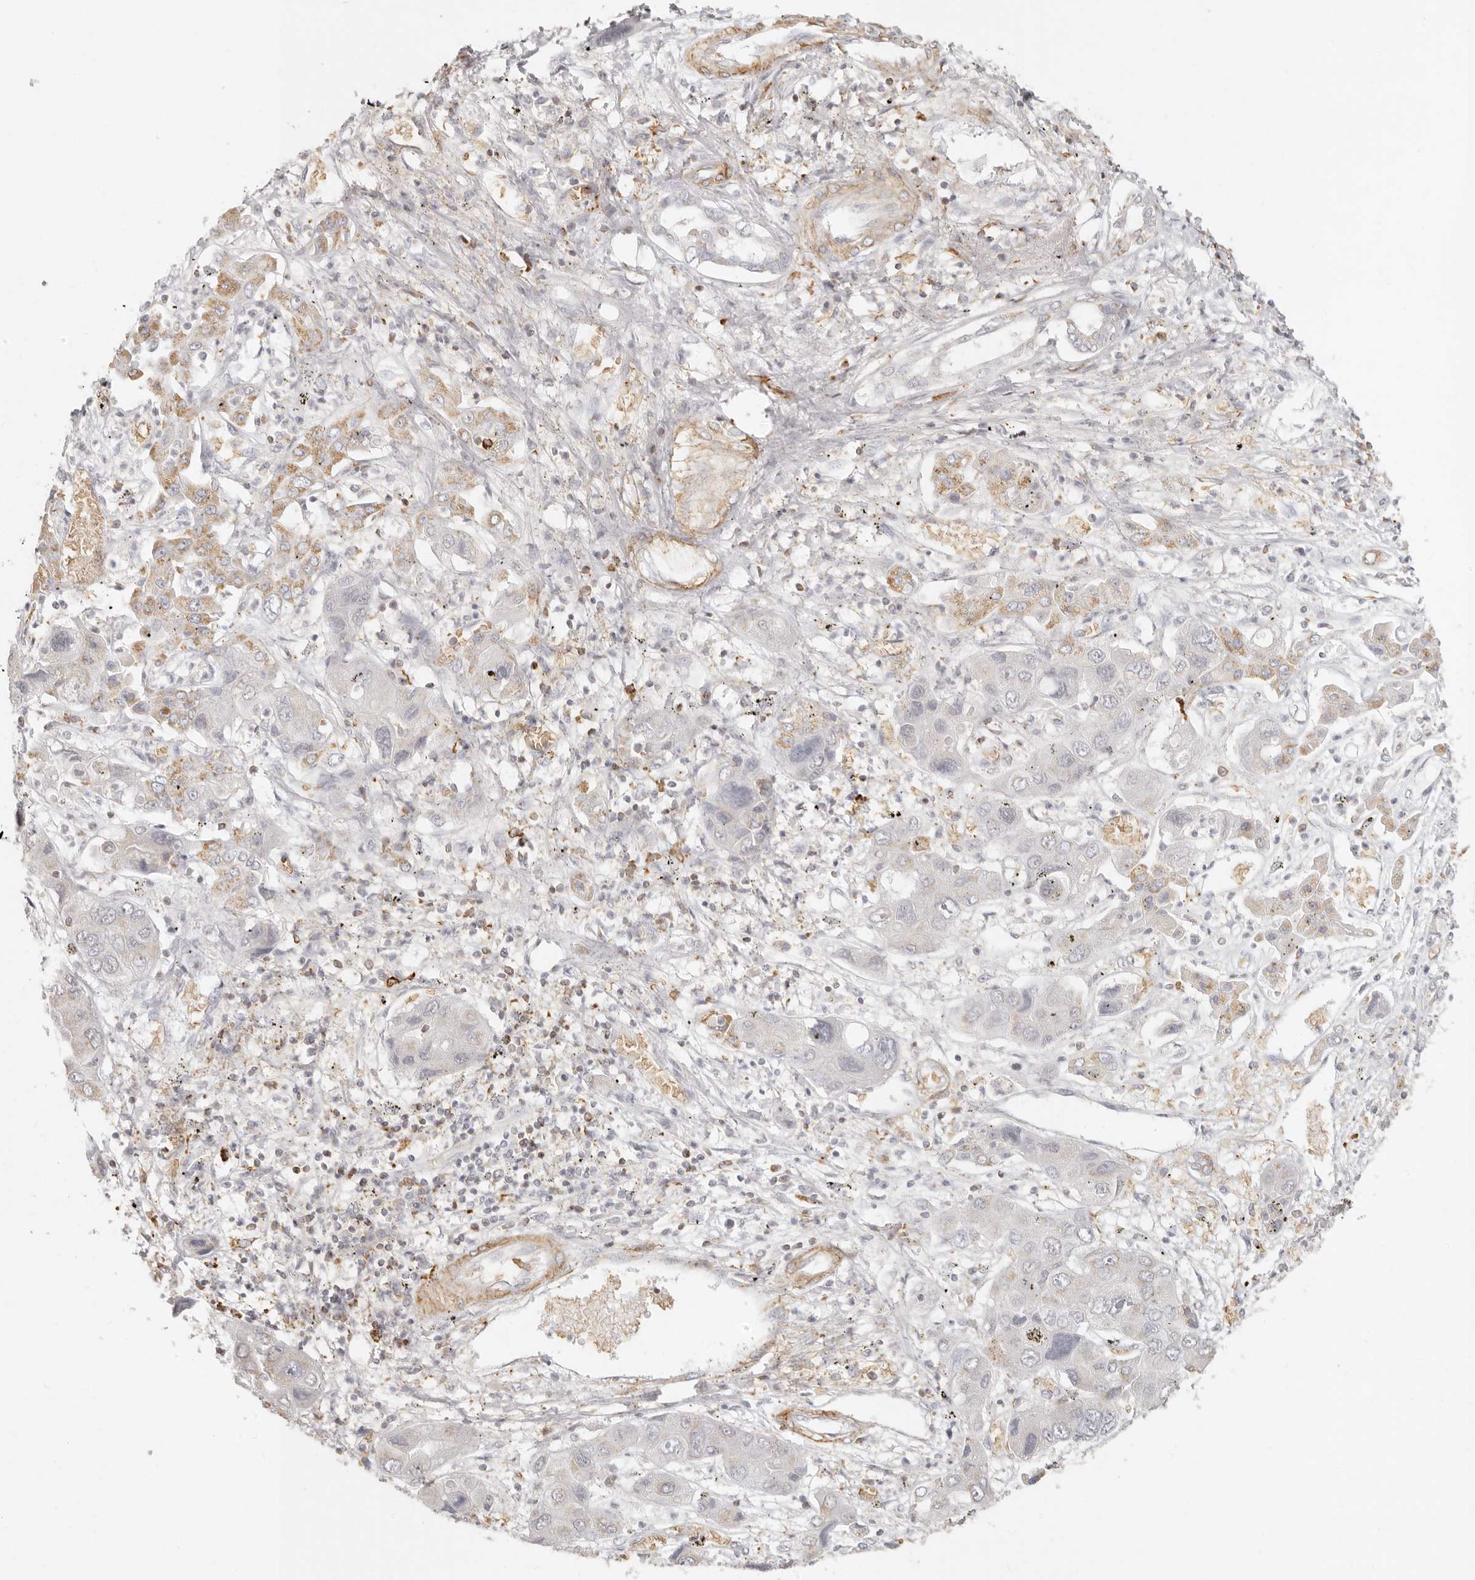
{"staining": {"intensity": "weak", "quantity": "<25%", "location": "cytoplasmic/membranous"}, "tissue": "liver cancer", "cell_type": "Tumor cells", "image_type": "cancer", "snomed": [{"axis": "morphology", "description": "Cholangiocarcinoma"}, {"axis": "topography", "description": "Liver"}], "caption": "Tumor cells are negative for brown protein staining in cholangiocarcinoma (liver).", "gene": "NIBAN1", "patient": {"sex": "male", "age": 67}}